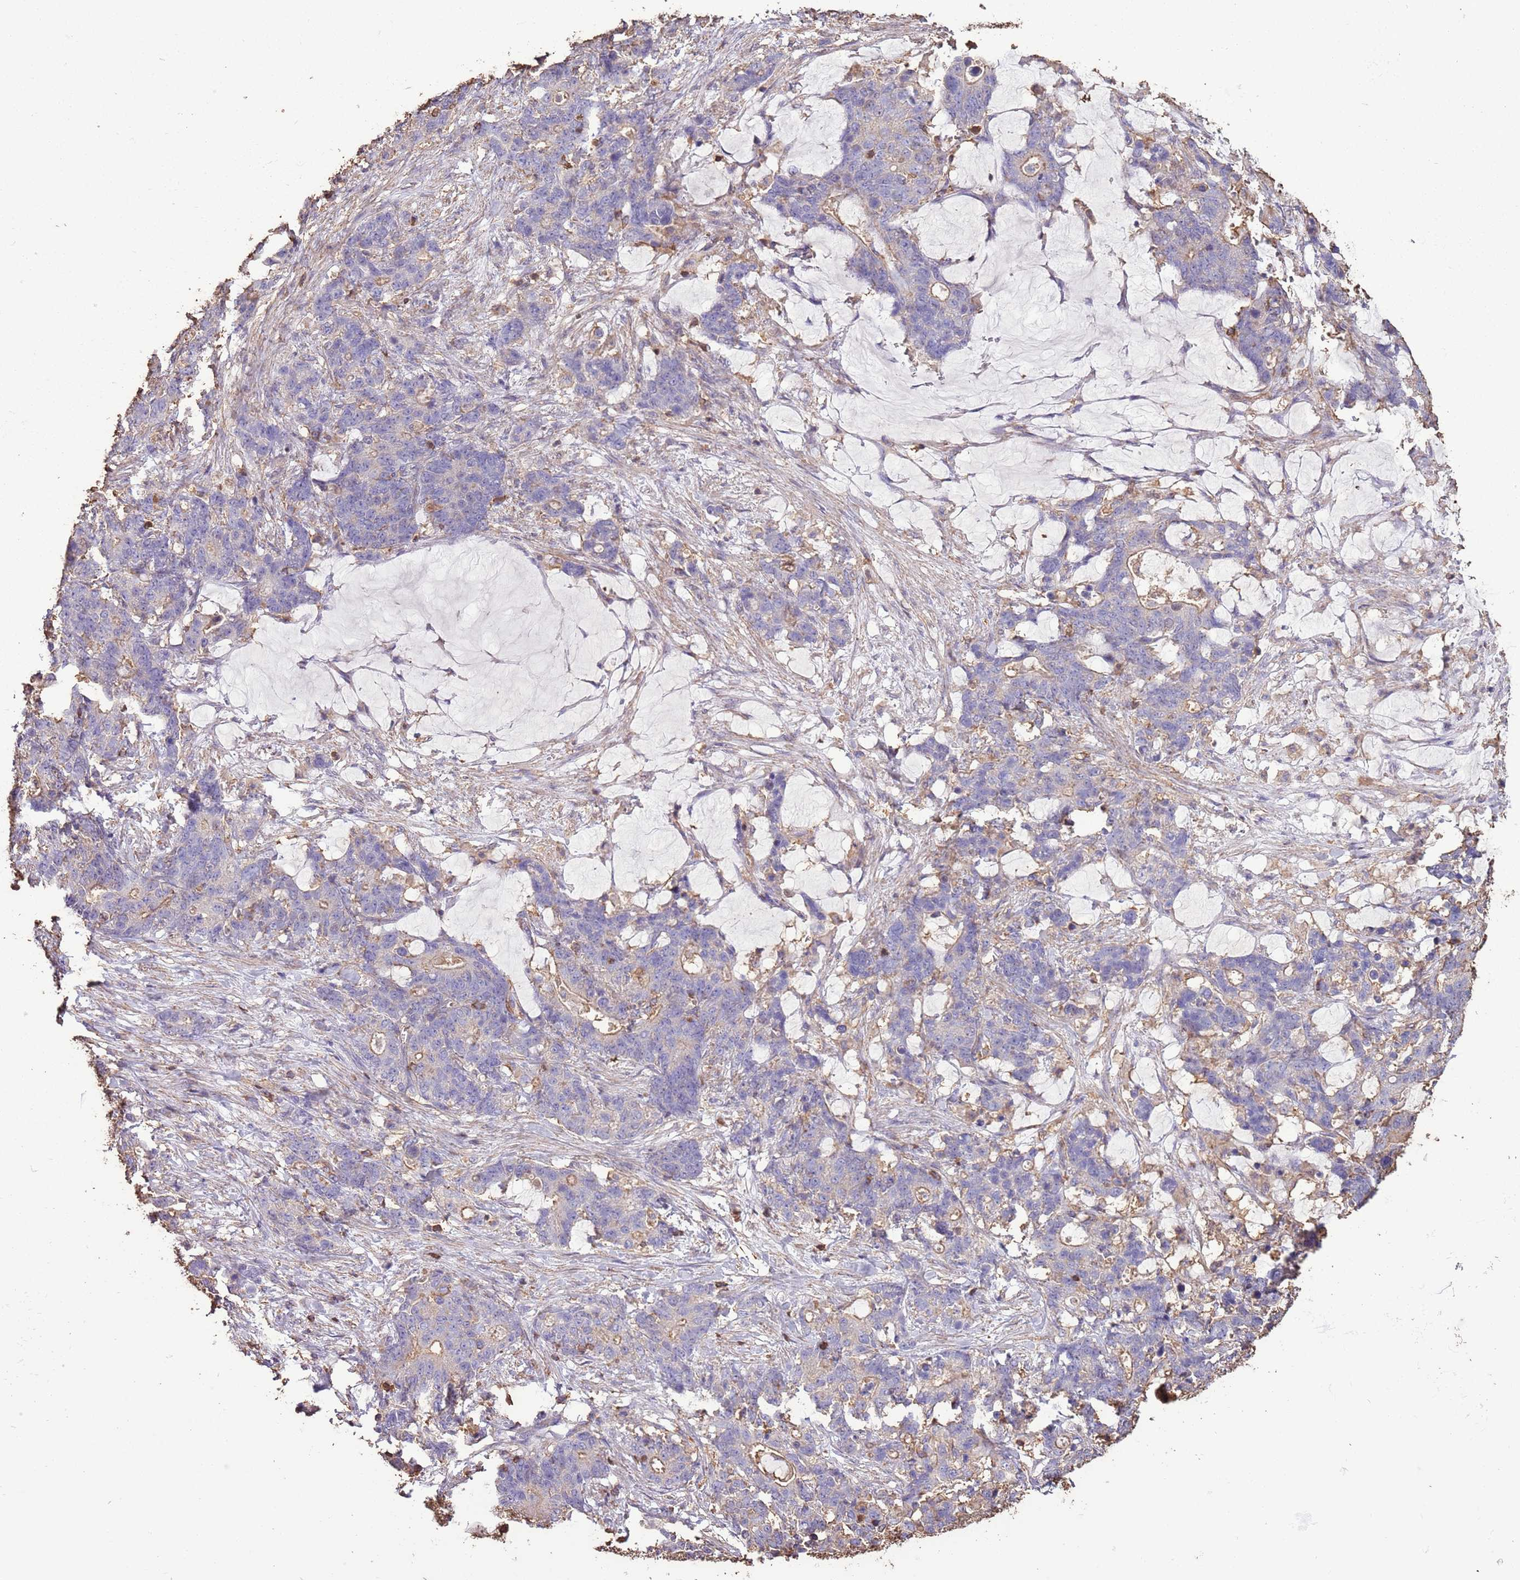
{"staining": {"intensity": "weak", "quantity": "<25%", "location": "cytoplasmic/membranous"}, "tissue": "stomach cancer", "cell_type": "Tumor cells", "image_type": "cancer", "snomed": [{"axis": "morphology", "description": "Normal tissue, NOS"}, {"axis": "morphology", "description": "Adenocarcinoma, NOS"}, {"axis": "topography", "description": "Stomach"}], "caption": "DAB (3,3'-diaminobenzidine) immunohistochemical staining of stomach adenocarcinoma demonstrates no significant expression in tumor cells.", "gene": "ARL10", "patient": {"sex": "female", "age": 64}}